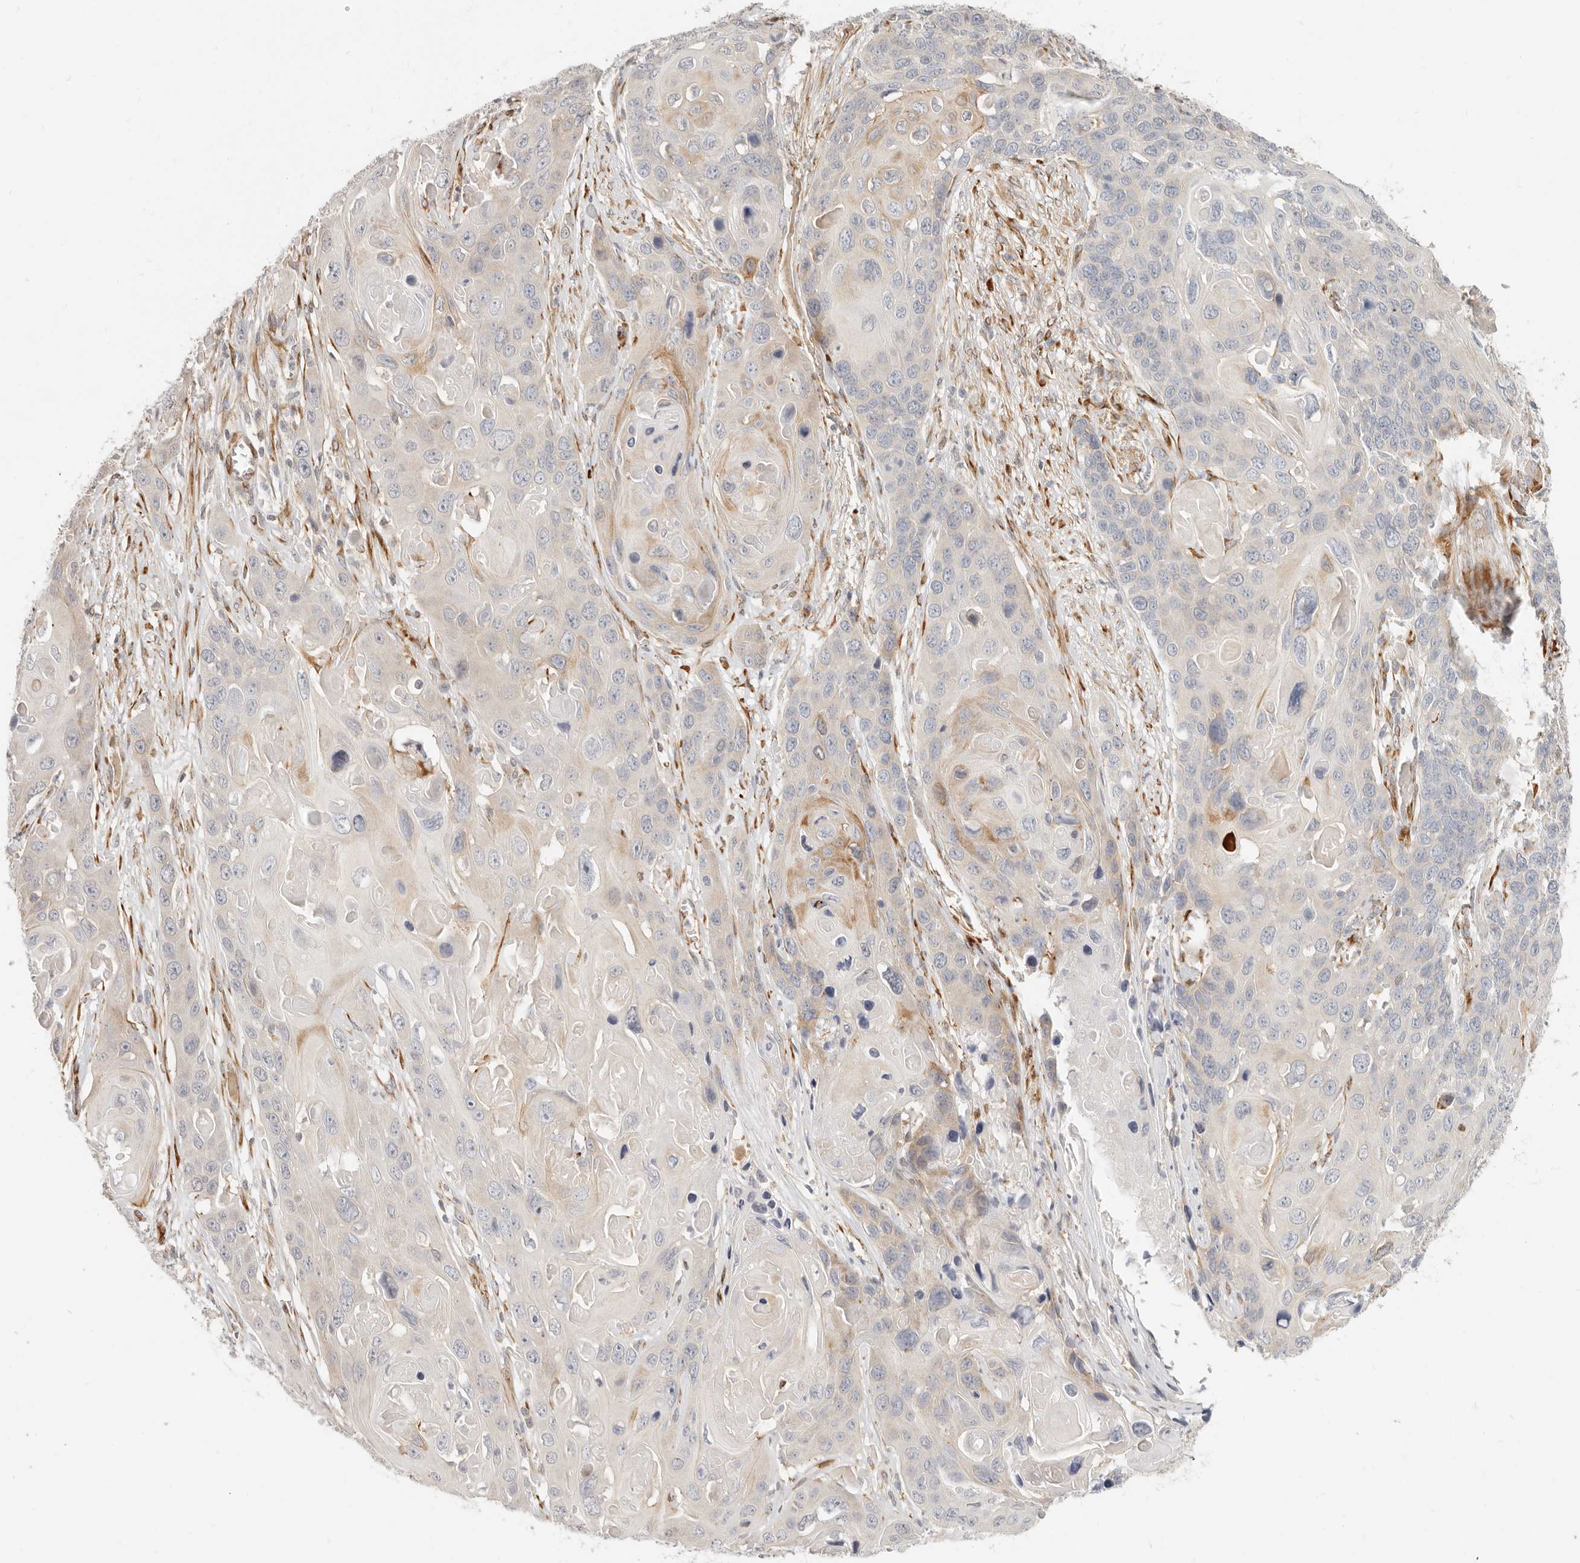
{"staining": {"intensity": "weak", "quantity": "<25%", "location": "cytoplasmic/membranous"}, "tissue": "skin cancer", "cell_type": "Tumor cells", "image_type": "cancer", "snomed": [{"axis": "morphology", "description": "Squamous cell carcinoma, NOS"}, {"axis": "topography", "description": "Skin"}], "caption": "Image shows no protein expression in tumor cells of skin cancer tissue.", "gene": "SASS6", "patient": {"sex": "male", "age": 55}}